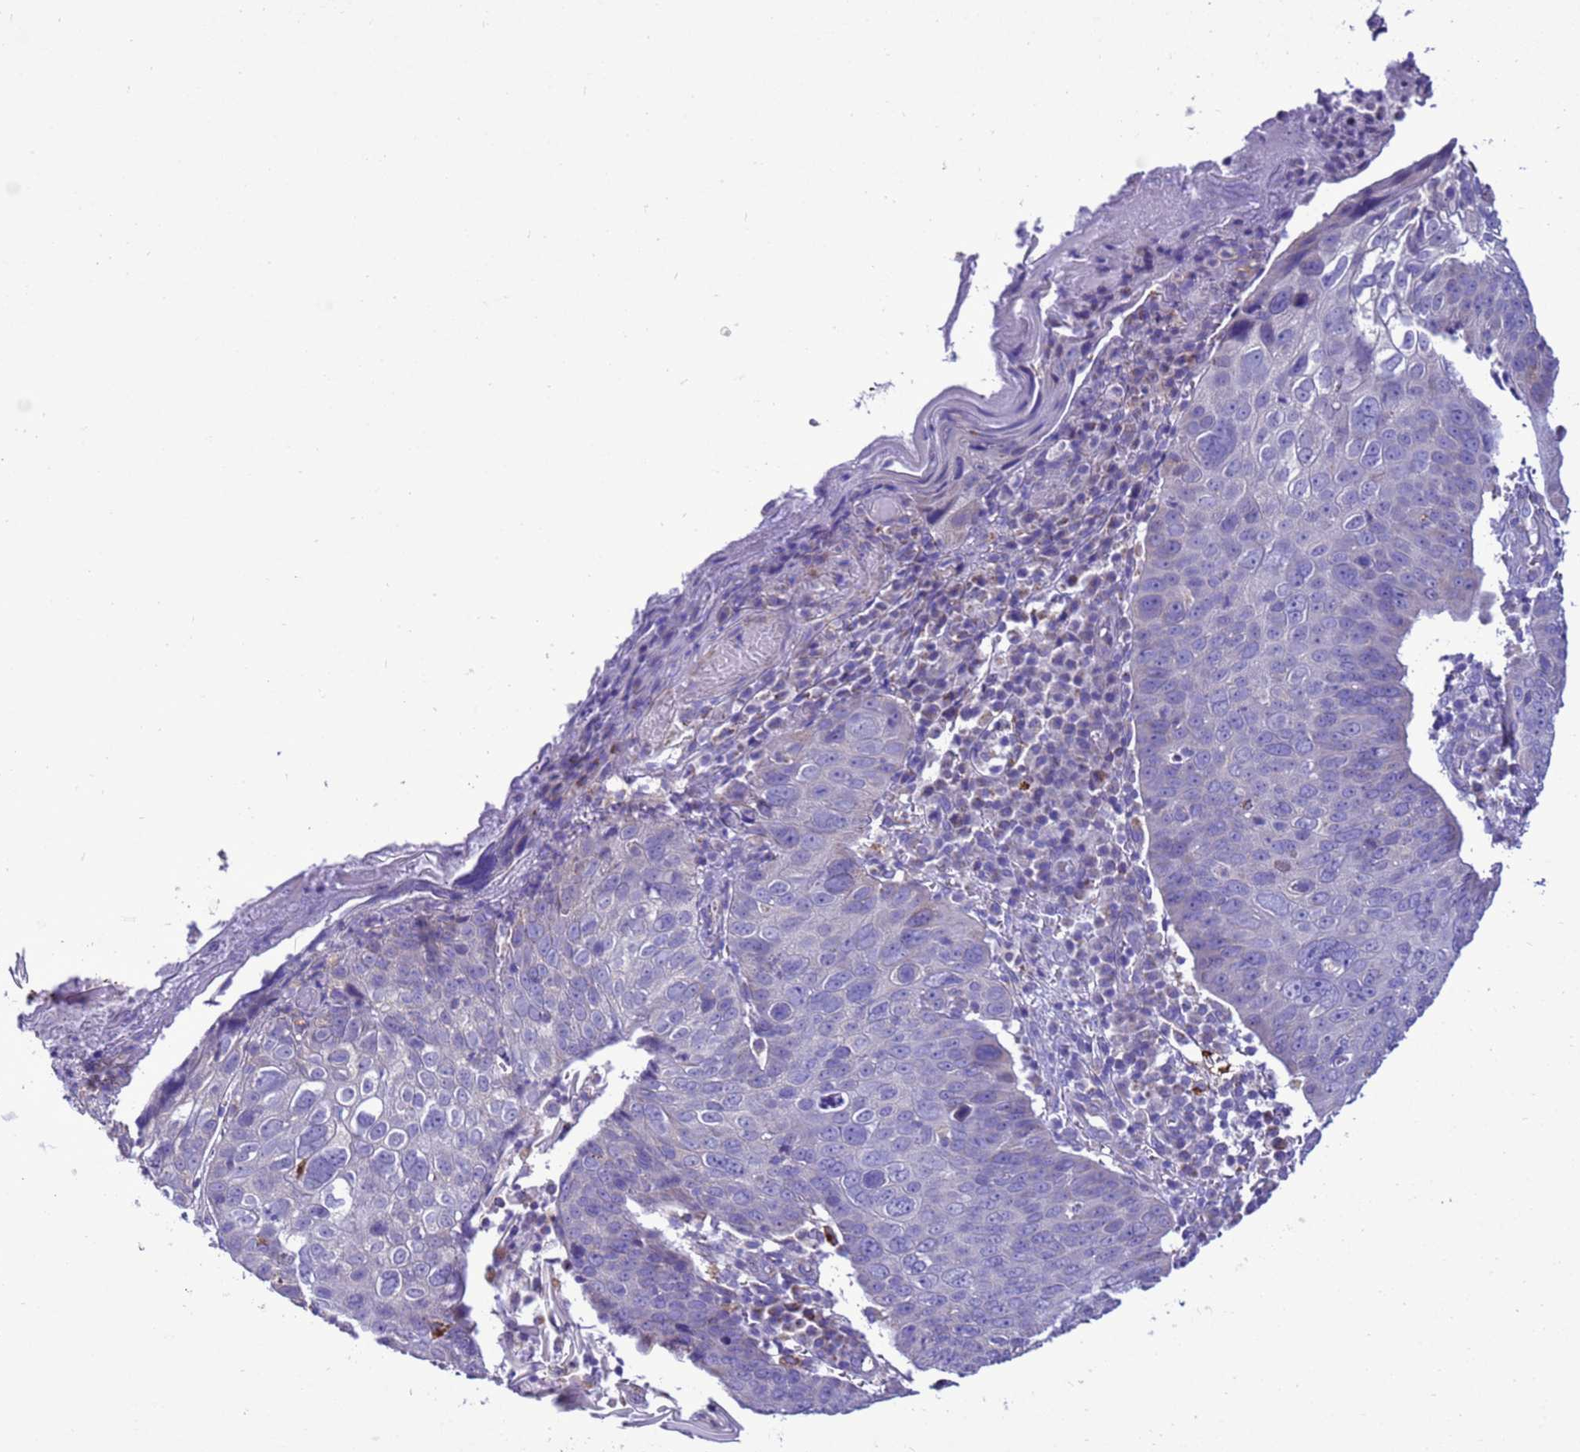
{"staining": {"intensity": "negative", "quantity": "none", "location": "none"}, "tissue": "skin cancer", "cell_type": "Tumor cells", "image_type": "cancer", "snomed": [{"axis": "morphology", "description": "Squamous cell carcinoma, NOS"}, {"axis": "topography", "description": "Skin"}], "caption": "DAB (3,3'-diaminobenzidine) immunohistochemical staining of human skin squamous cell carcinoma demonstrates no significant expression in tumor cells. The staining was performed using DAB (3,3'-diaminobenzidine) to visualize the protein expression in brown, while the nuclei were stained in blue with hematoxylin (Magnification: 20x).", "gene": "CCDC191", "patient": {"sex": "male", "age": 71}}